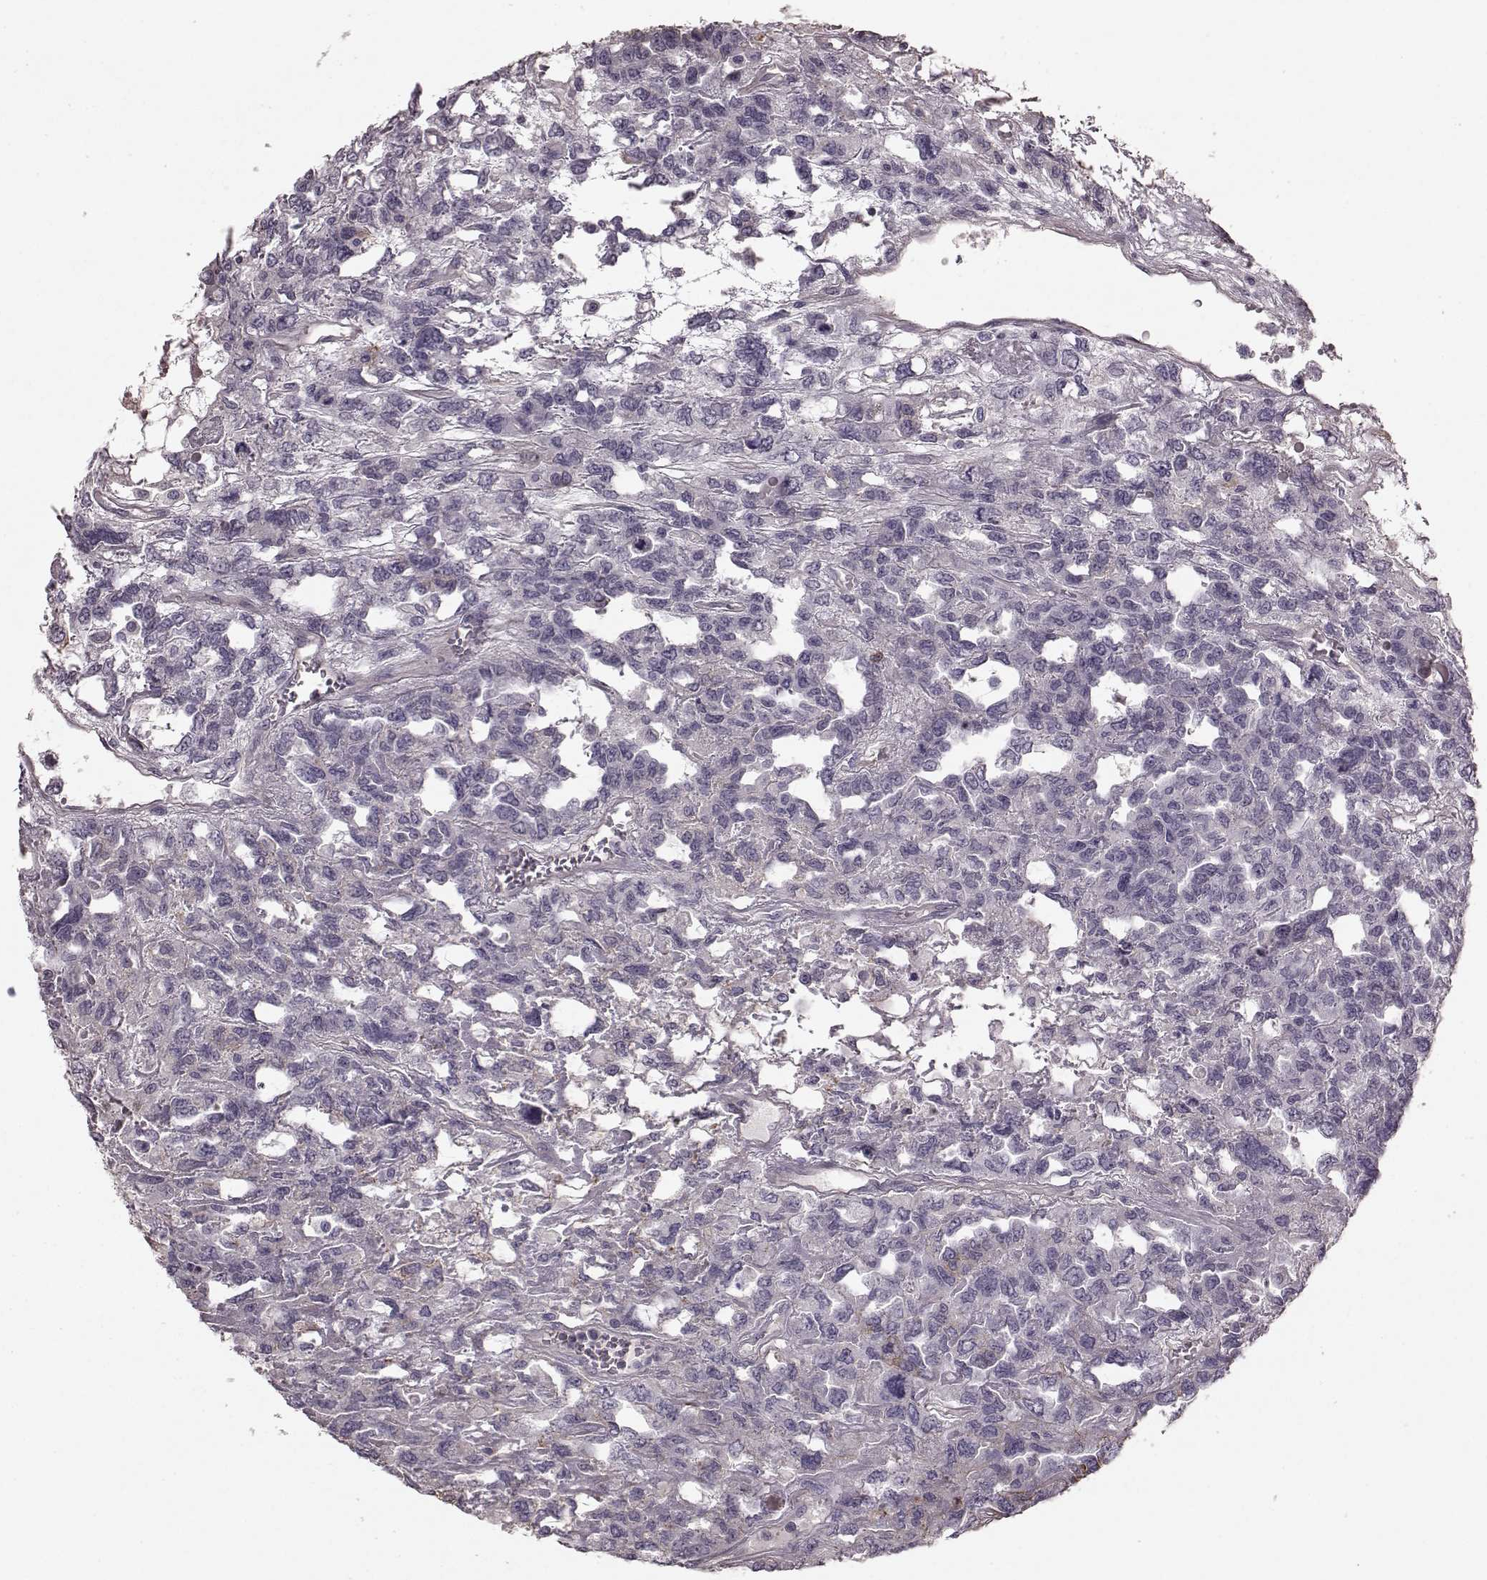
{"staining": {"intensity": "negative", "quantity": "none", "location": "none"}, "tissue": "testis cancer", "cell_type": "Tumor cells", "image_type": "cancer", "snomed": [{"axis": "morphology", "description": "Seminoma, NOS"}, {"axis": "topography", "description": "Testis"}], "caption": "The histopathology image reveals no significant expression in tumor cells of testis cancer.", "gene": "PDCD1", "patient": {"sex": "male", "age": 52}}